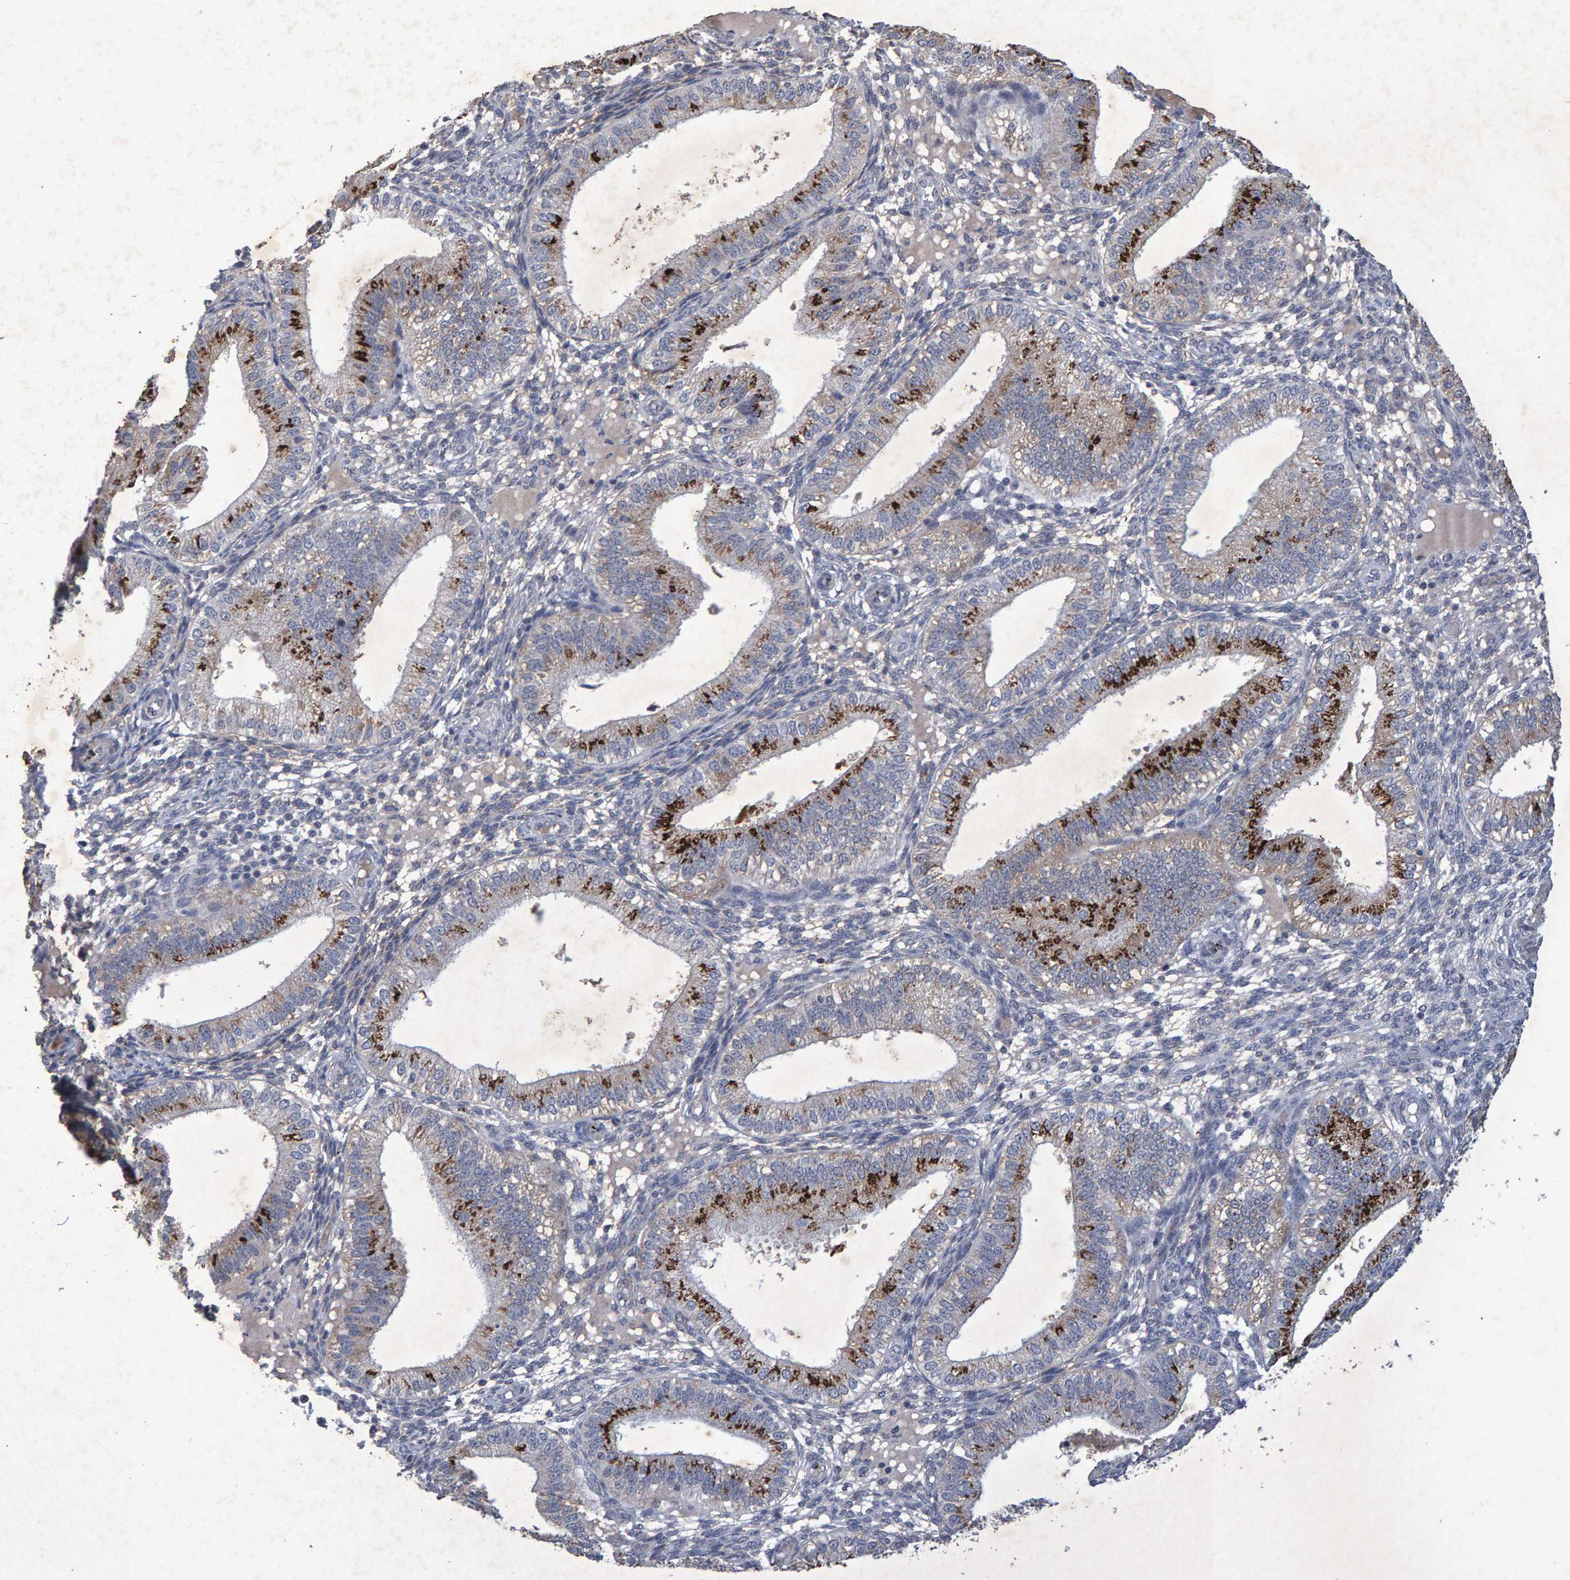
{"staining": {"intensity": "negative", "quantity": "none", "location": "none"}, "tissue": "endometrium", "cell_type": "Cells in endometrial stroma", "image_type": "normal", "snomed": [{"axis": "morphology", "description": "Normal tissue, NOS"}, {"axis": "topography", "description": "Endometrium"}], "caption": "A micrograph of endometrium stained for a protein demonstrates no brown staining in cells in endometrial stroma. The staining is performed using DAB brown chromogen with nuclei counter-stained in using hematoxylin.", "gene": "GALC", "patient": {"sex": "female", "age": 39}}